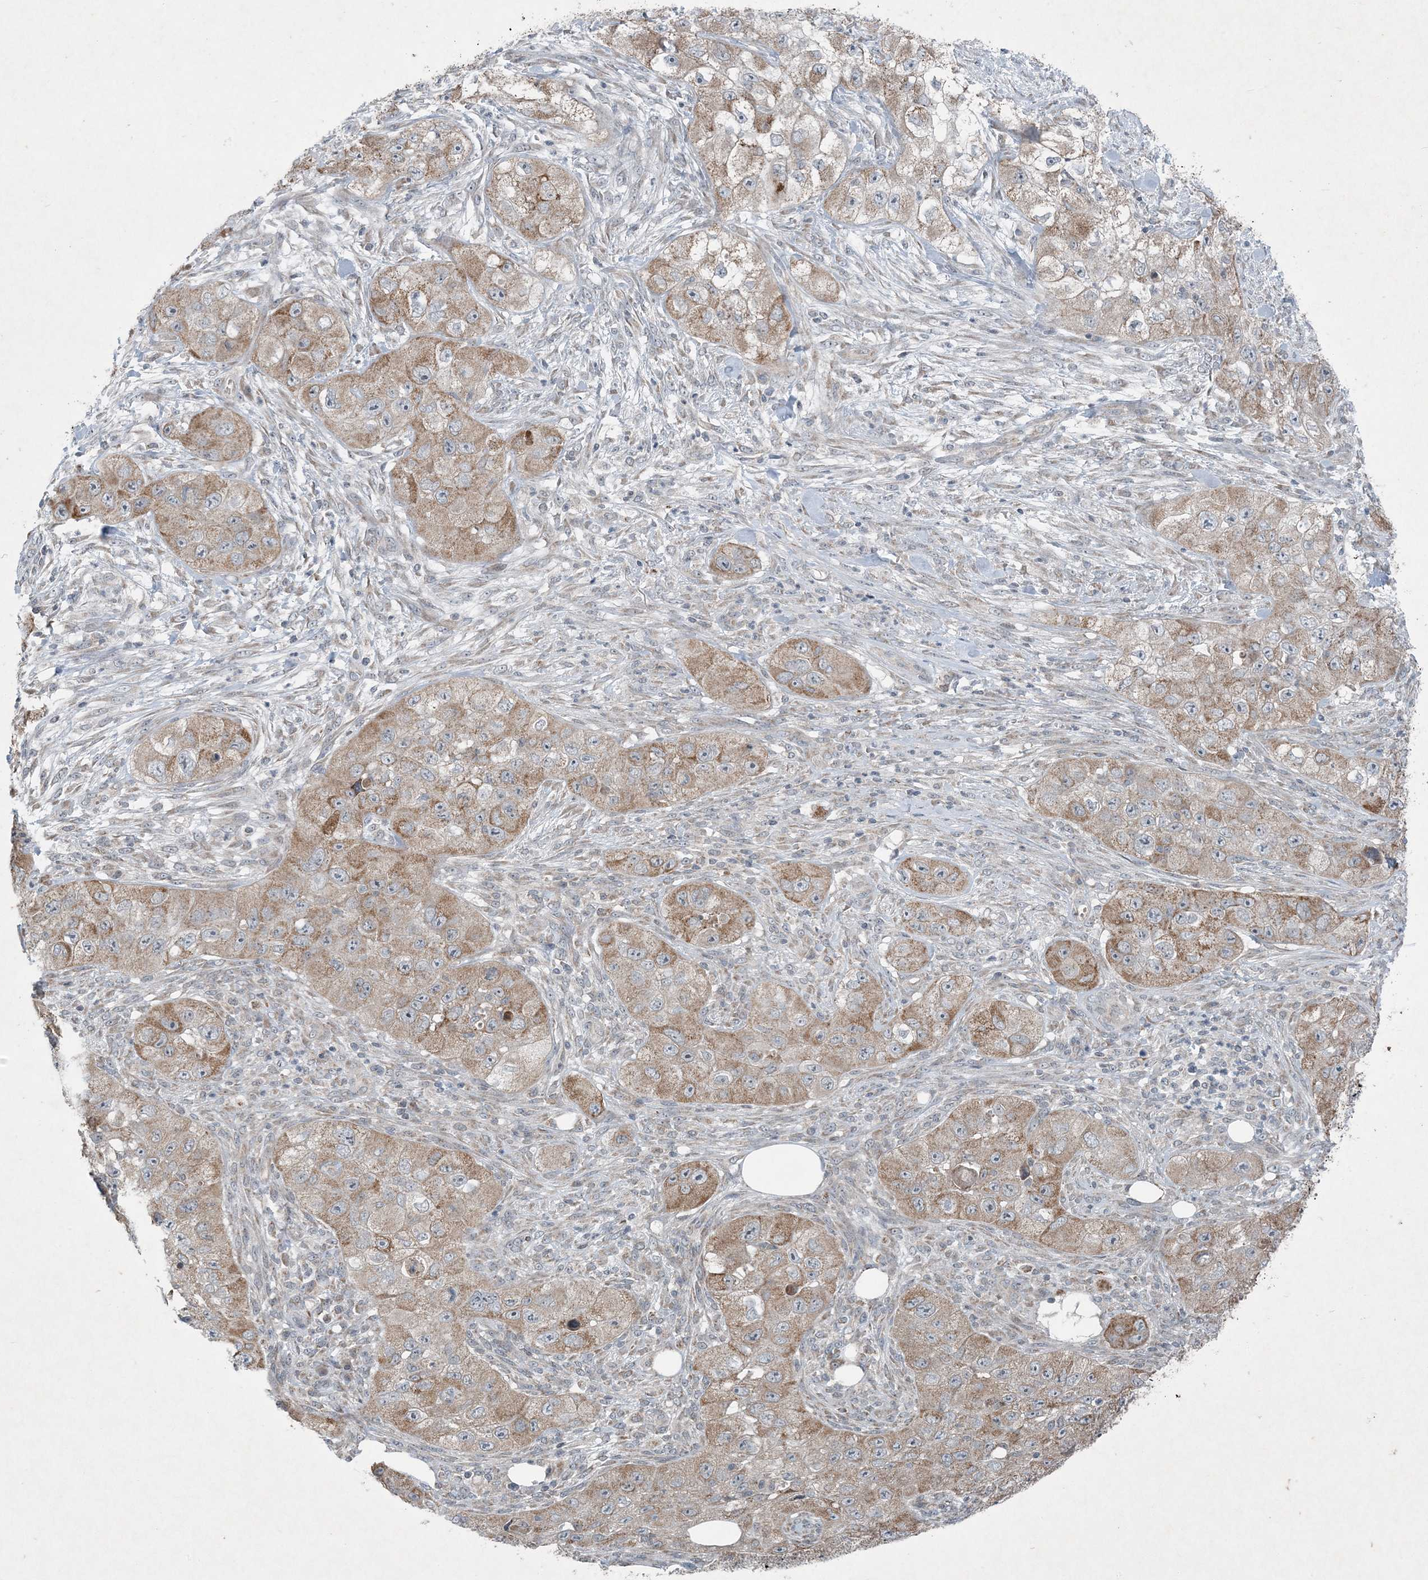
{"staining": {"intensity": "moderate", "quantity": ">75%", "location": "cytoplasmic/membranous"}, "tissue": "skin cancer", "cell_type": "Tumor cells", "image_type": "cancer", "snomed": [{"axis": "morphology", "description": "Squamous cell carcinoma, NOS"}, {"axis": "topography", "description": "Skin"}, {"axis": "topography", "description": "Subcutis"}], "caption": "Immunohistochemical staining of skin cancer shows moderate cytoplasmic/membranous protein expression in approximately >75% of tumor cells.", "gene": "PC", "patient": {"sex": "male", "age": 73}}